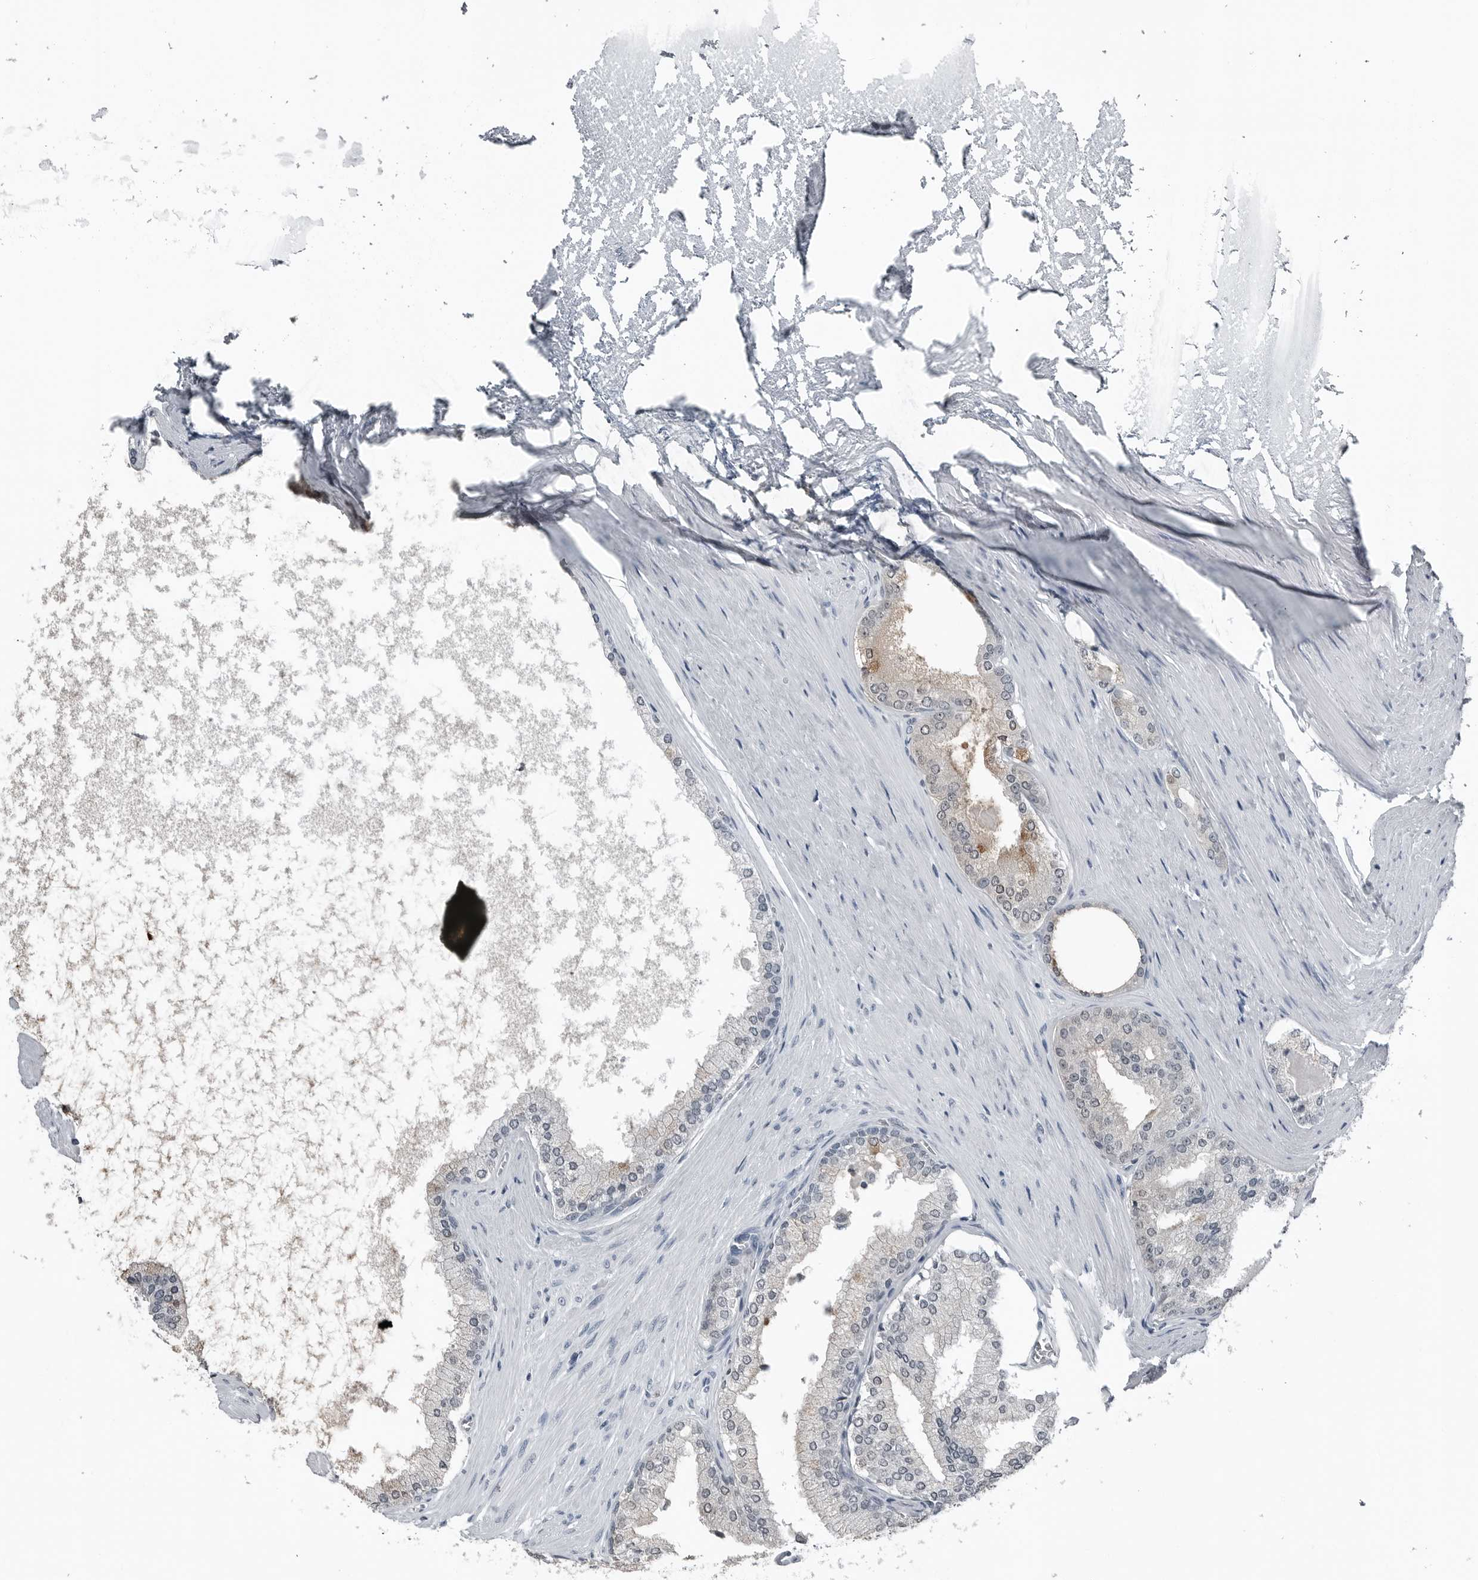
{"staining": {"intensity": "moderate", "quantity": "<25%", "location": "cytoplasmic/membranous"}, "tissue": "prostate cancer", "cell_type": "Tumor cells", "image_type": "cancer", "snomed": [{"axis": "morphology", "description": "Adenocarcinoma, High grade"}, {"axis": "topography", "description": "Prostate"}], "caption": "There is low levels of moderate cytoplasmic/membranous expression in tumor cells of prostate cancer, as demonstrated by immunohistochemical staining (brown color).", "gene": "SPINK1", "patient": {"sex": "male", "age": 60}}